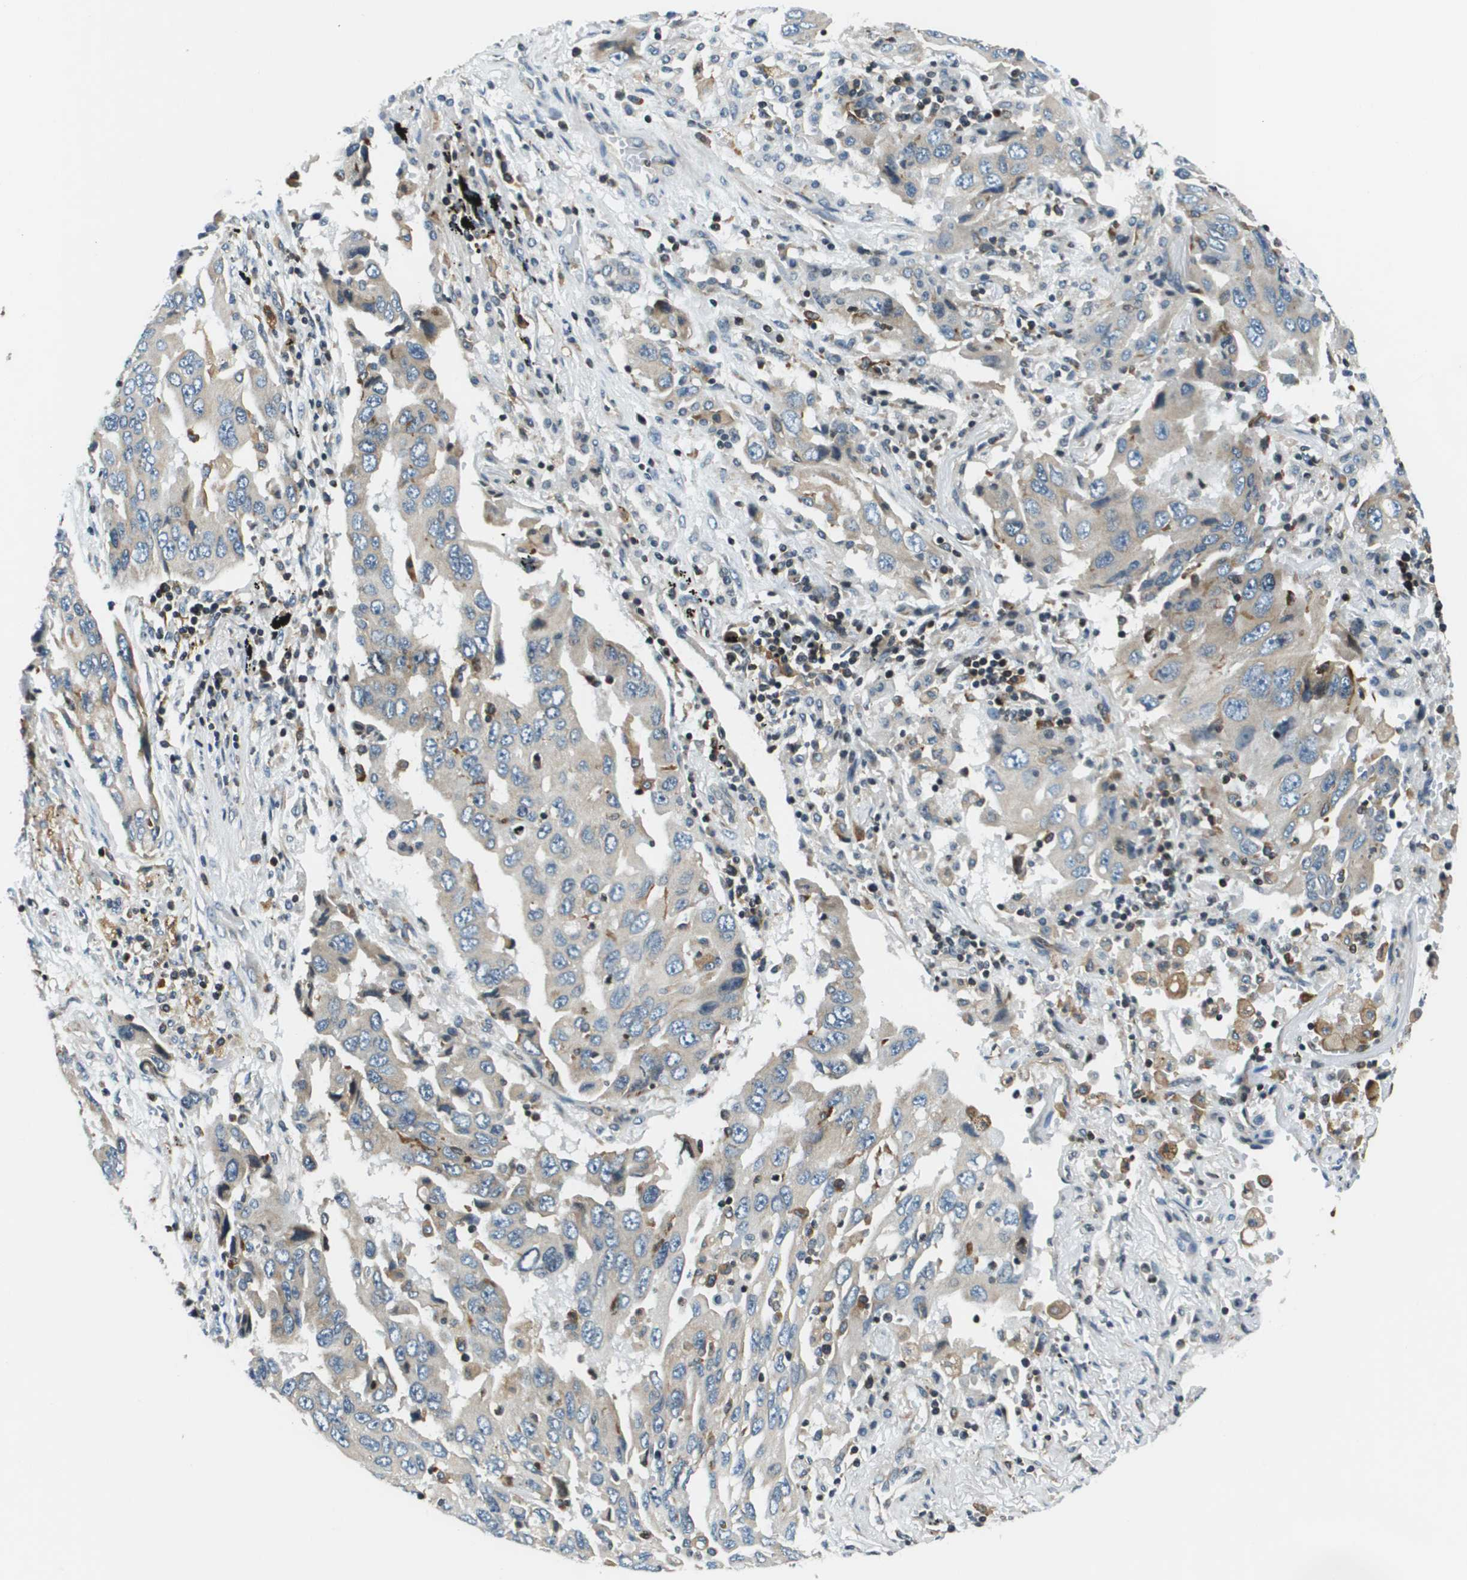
{"staining": {"intensity": "negative", "quantity": "none", "location": "none"}, "tissue": "lung cancer", "cell_type": "Tumor cells", "image_type": "cancer", "snomed": [{"axis": "morphology", "description": "Adenocarcinoma, NOS"}, {"axis": "topography", "description": "Lung"}], "caption": "A high-resolution image shows immunohistochemistry (IHC) staining of lung adenocarcinoma, which exhibits no significant expression in tumor cells. (DAB (3,3'-diaminobenzidine) immunohistochemistry (IHC), high magnification).", "gene": "ESYT1", "patient": {"sex": "female", "age": 65}}